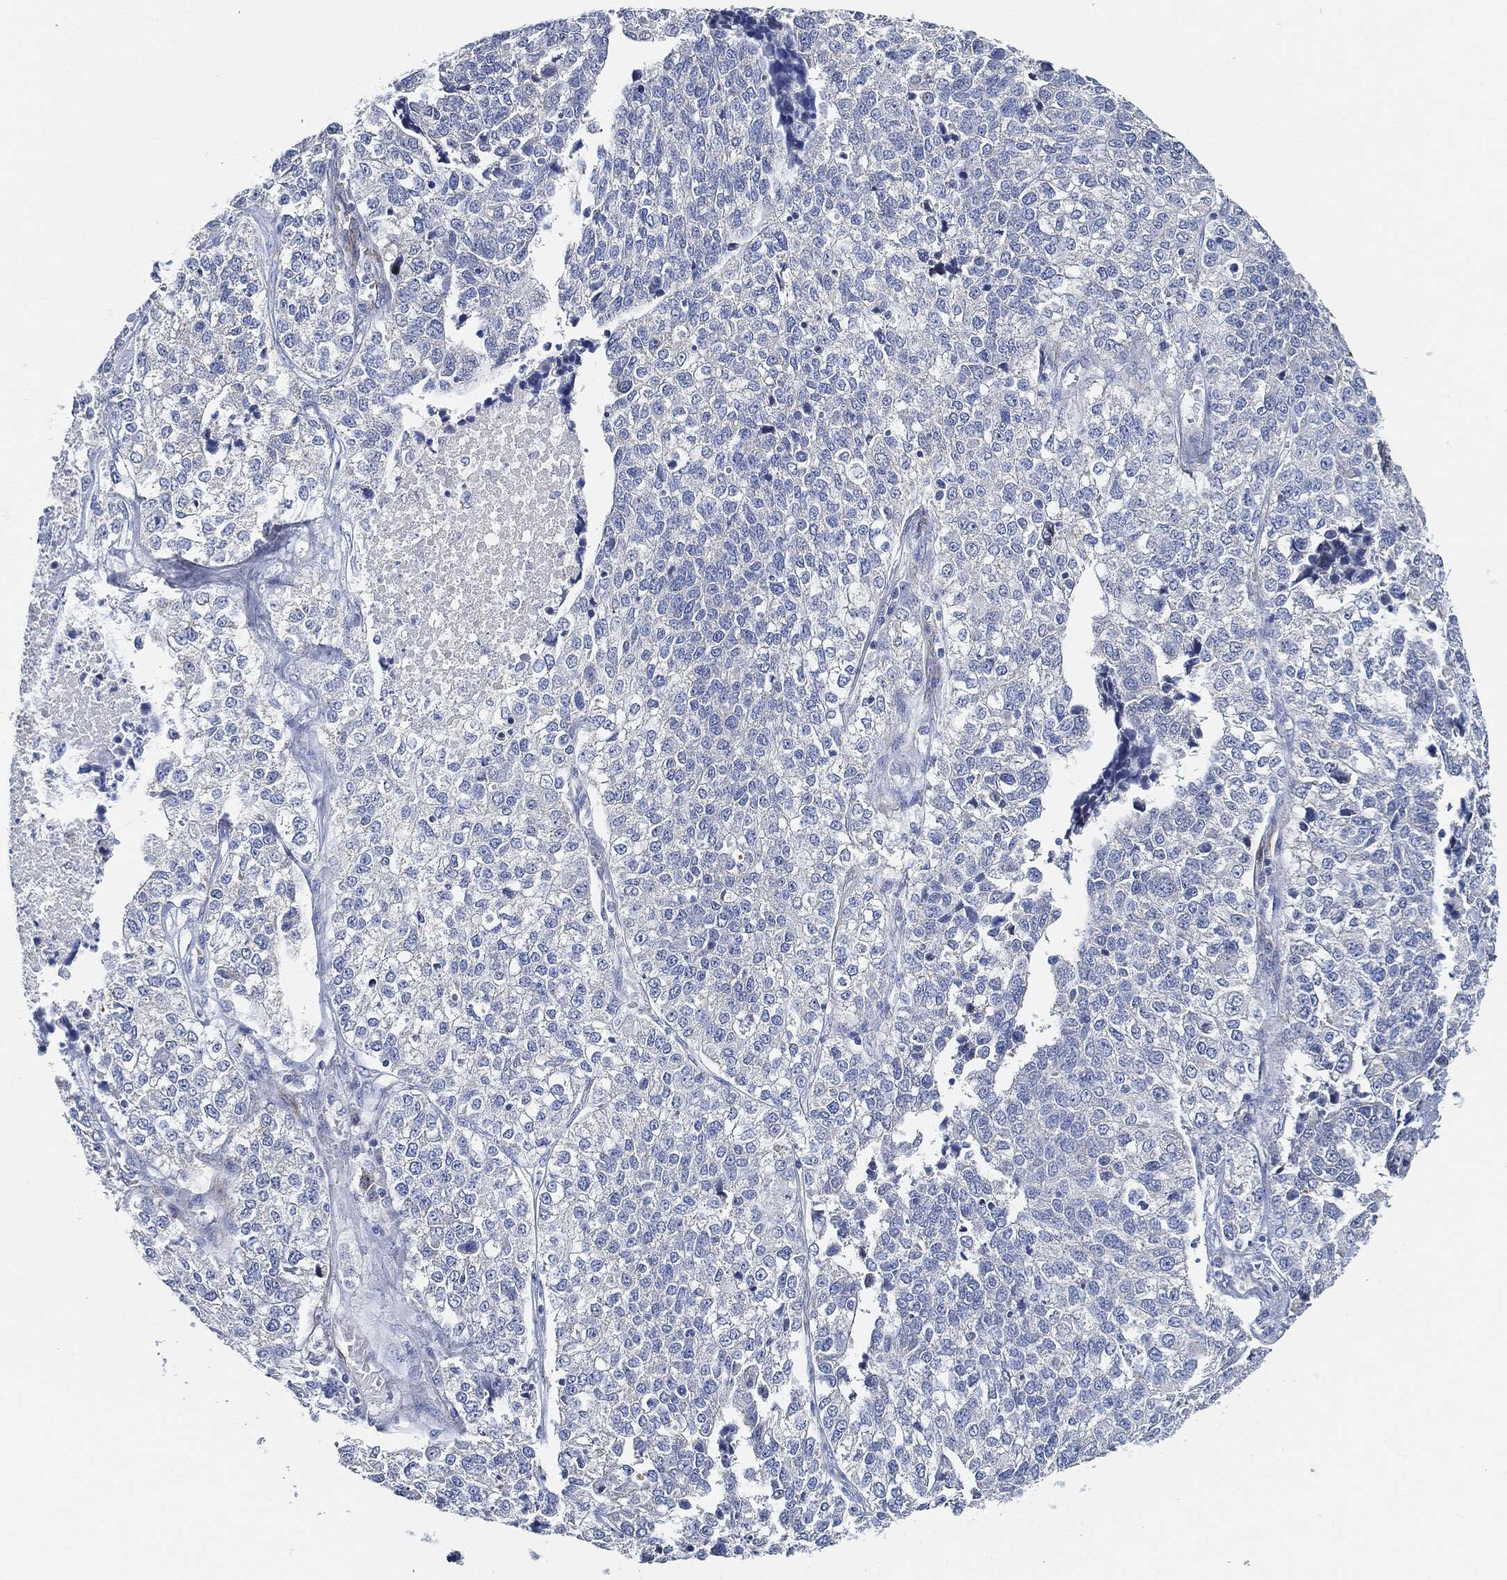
{"staining": {"intensity": "negative", "quantity": "none", "location": "none"}, "tissue": "lung cancer", "cell_type": "Tumor cells", "image_type": "cancer", "snomed": [{"axis": "morphology", "description": "Adenocarcinoma, NOS"}, {"axis": "topography", "description": "Lung"}], "caption": "The immunohistochemistry (IHC) histopathology image has no significant positivity in tumor cells of lung cancer (adenocarcinoma) tissue.", "gene": "THSD1", "patient": {"sex": "male", "age": 49}}